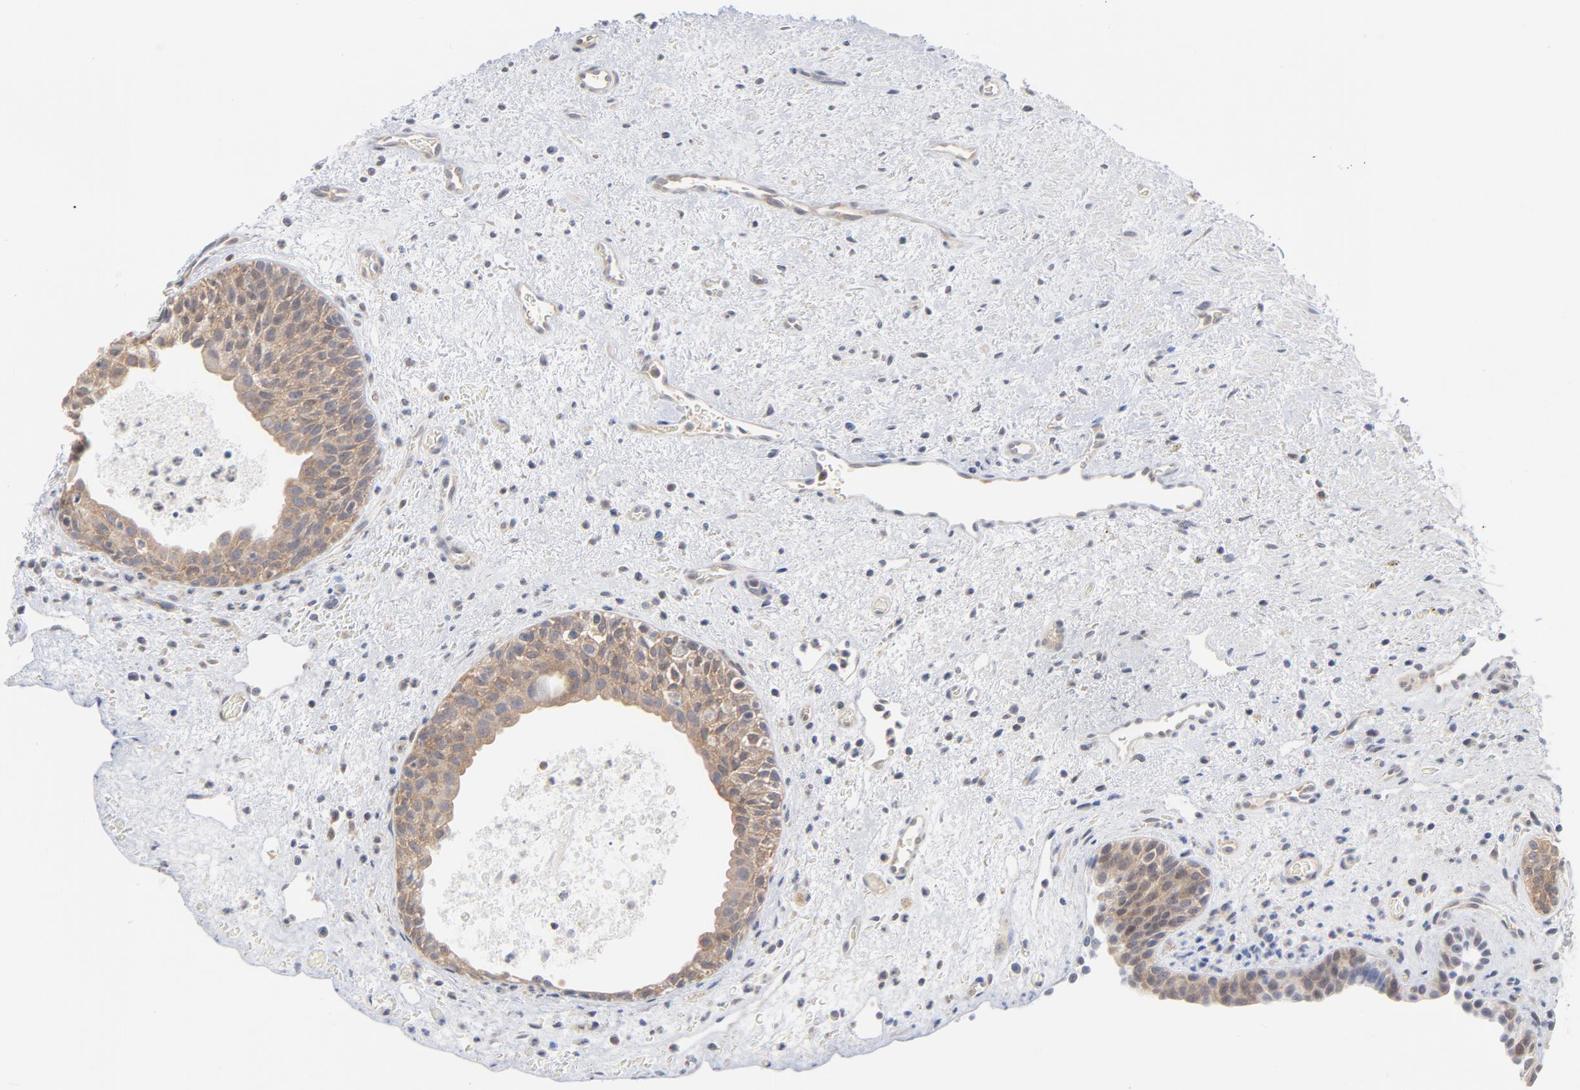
{"staining": {"intensity": "weak", "quantity": ">75%", "location": "cytoplasmic/membranous"}, "tissue": "urinary bladder", "cell_type": "Urothelial cells", "image_type": "normal", "snomed": [{"axis": "morphology", "description": "Normal tissue, NOS"}, {"axis": "topography", "description": "Urinary bladder"}], "caption": "Immunohistochemical staining of benign human urinary bladder shows >75% levels of weak cytoplasmic/membranous protein expression in approximately >75% of urothelial cells.", "gene": "UBL4A", "patient": {"sex": "male", "age": 48}}